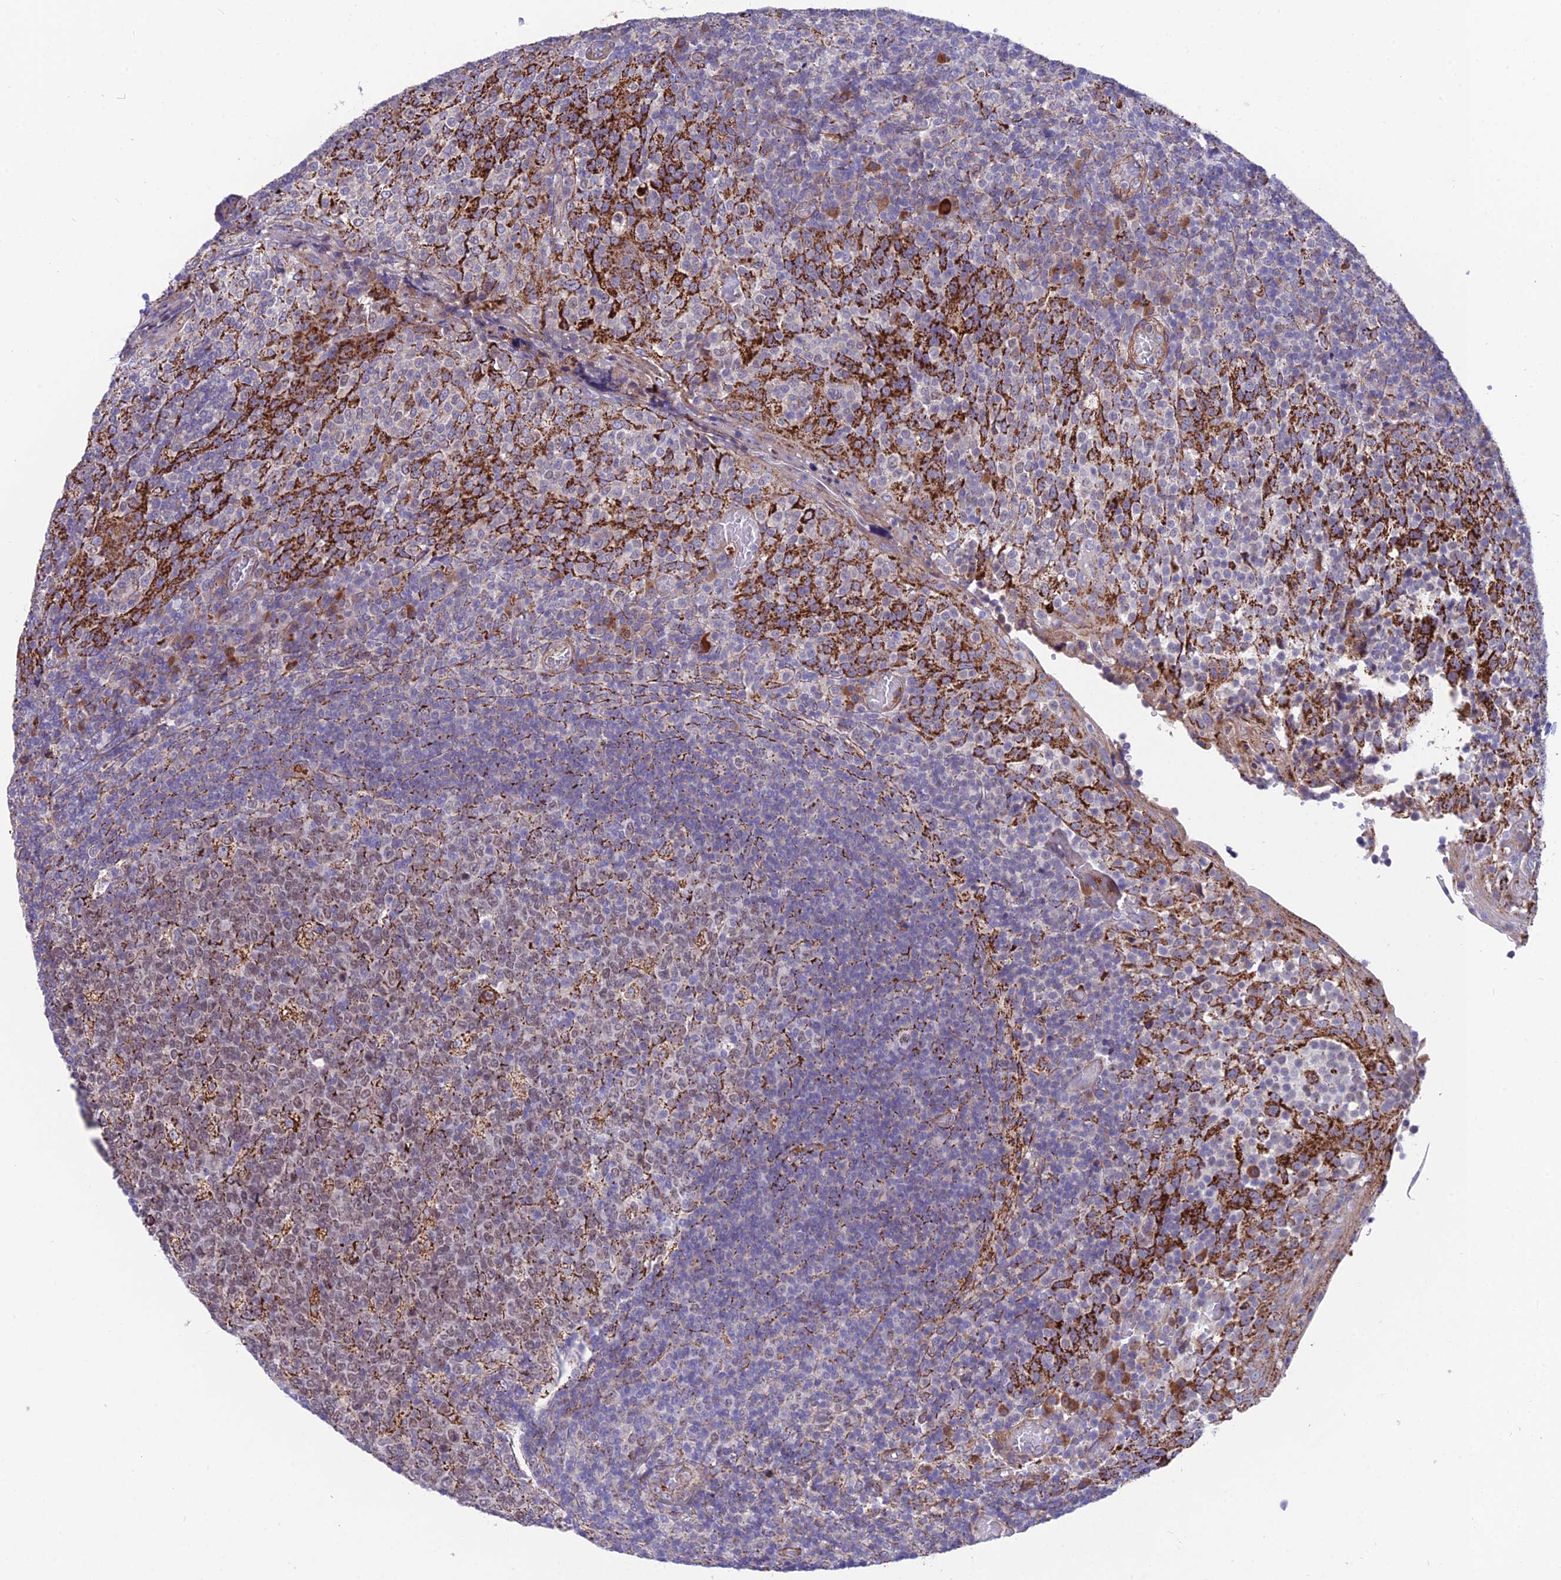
{"staining": {"intensity": "weak", "quantity": "25%-75%", "location": "nuclear"}, "tissue": "tonsil", "cell_type": "Germinal center cells", "image_type": "normal", "snomed": [{"axis": "morphology", "description": "Normal tissue, NOS"}, {"axis": "topography", "description": "Tonsil"}], "caption": "Protein positivity by immunohistochemistry (IHC) reveals weak nuclear expression in about 25%-75% of germinal center cells in unremarkable tonsil.", "gene": "TIGD6", "patient": {"sex": "female", "age": 19}}